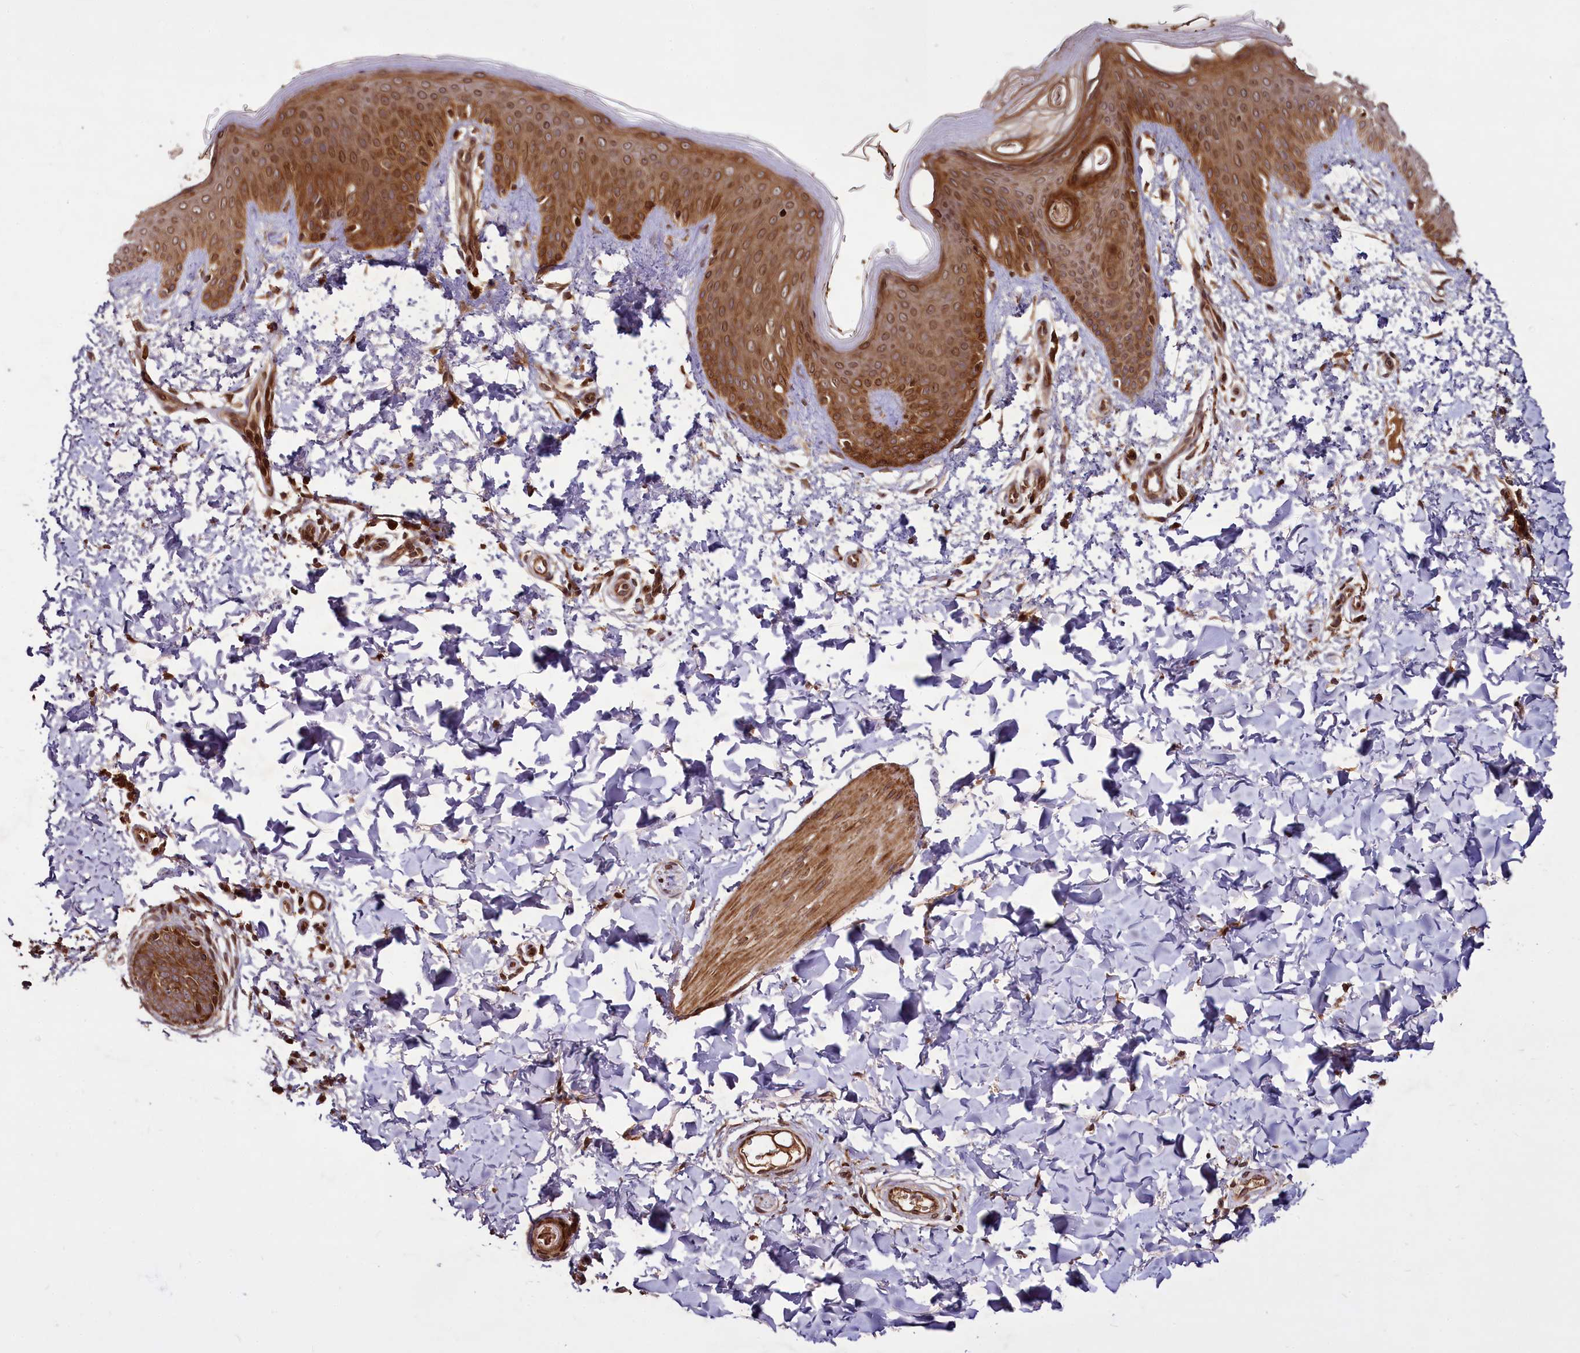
{"staining": {"intensity": "strong", "quantity": ">75%", "location": "cytoplasmic/membranous"}, "tissue": "skin", "cell_type": "Fibroblasts", "image_type": "normal", "snomed": [{"axis": "morphology", "description": "Normal tissue, NOS"}, {"axis": "topography", "description": "Skin"}], "caption": "Protein staining shows strong cytoplasmic/membranous expression in approximately >75% of fibroblasts in benign skin. (DAB (3,3'-diaminobenzidine) = brown stain, brightfield microscopy at high magnification).", "gene": "DCP1B", "patient": {"sex": "male", "age": 36}}